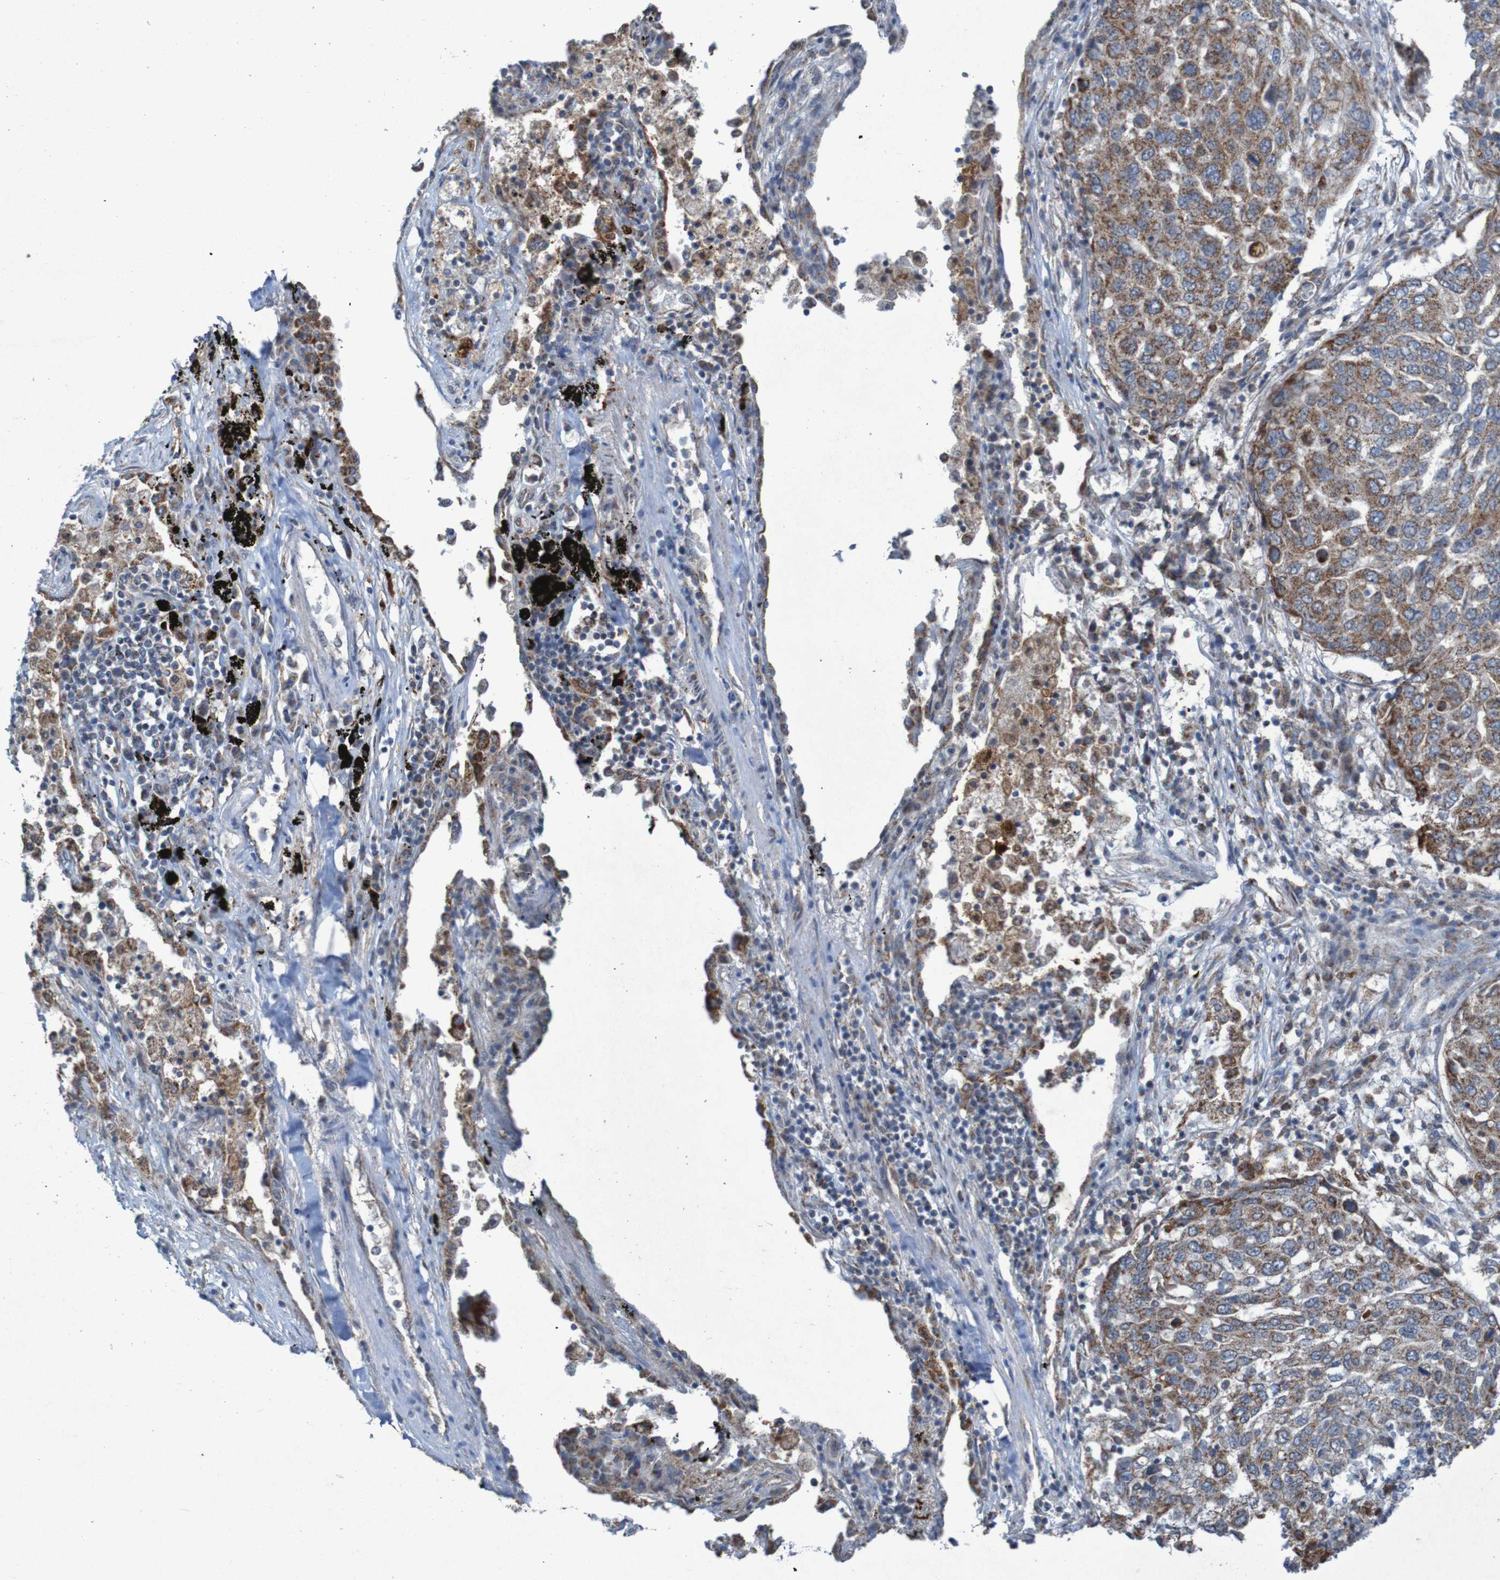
{"staining": {"intensity": "moderate", "quantity": ">75%", "location": "cytoplasmic/membranous"}, "tissue": "lung cancer", "cell_type": "Tumor cells", "image_type": "cancer", "snomed": [{"axis": "morphology", "description": "Squamous cell carcinoma, NOS"}, {"axis": "topography", "description": "Lung"}], "caption": "This micrograph reveals IHC staining of human lung cancer, with medium moderate cytoplasmic/membranous positivity in about >75% of tumor cells.", "gene": "CCDC51", "patient": {"sex": "female", "age": 63}}